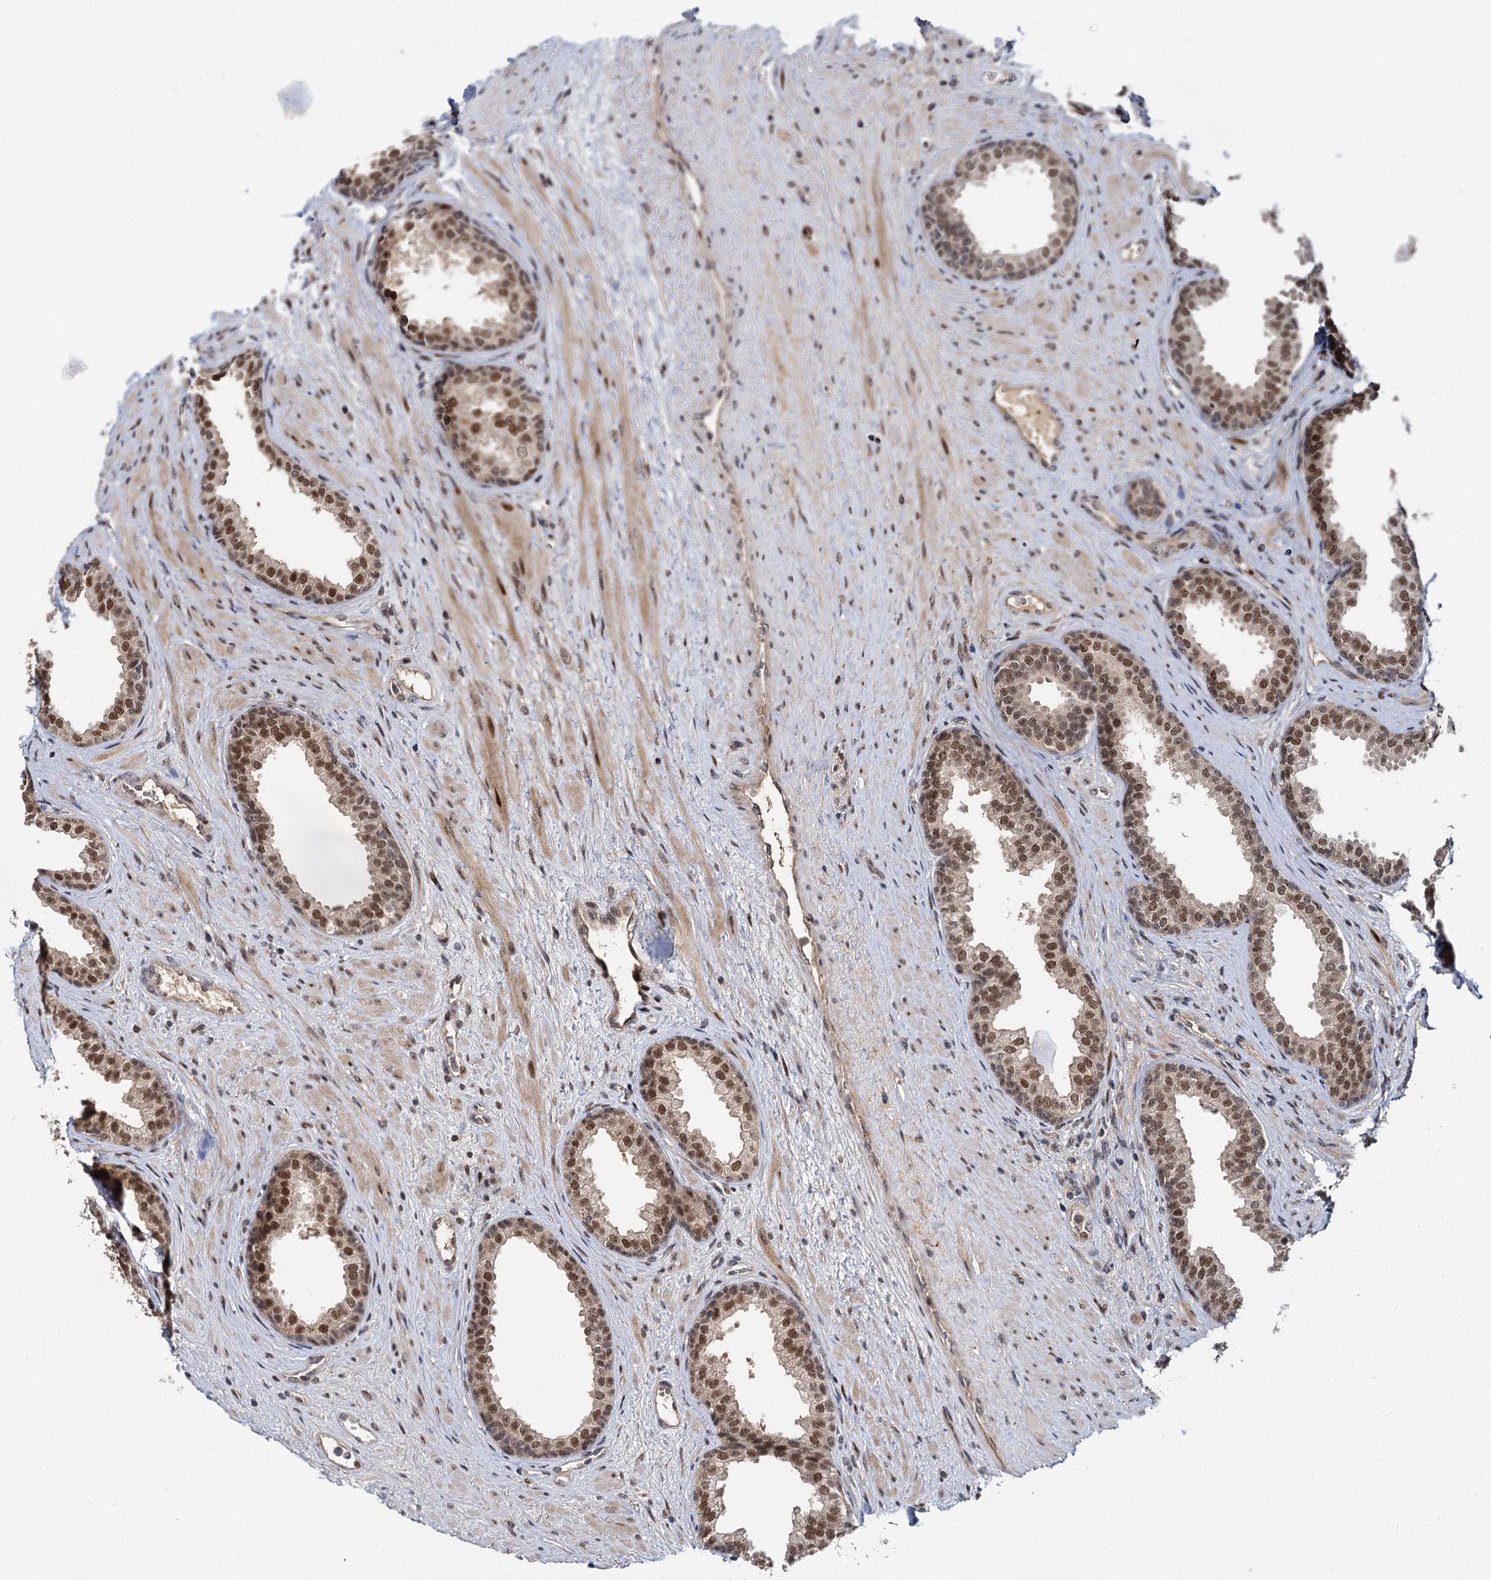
{"staining": {"intensity": "moderate", "quantity": ">75%", "location": "nuclear"}, "tissue": "prostate", "cell_type": "Glandular cells", "image_type": "normal", "snomed": [{"axis": "morphology", "description": "Normal tissue, NOS"}, {"axis": "topography", "description": "Prostate"}], "caption": "Protein expression analysis of normal human prostate reveals moderate nuclear positivity in about >75% of glandular cells. Ihc stains the protein of interest in brown and the nuclei are stained blue.", "gene": "MBD6", "patient": {"sex": "male", "age": 76}}